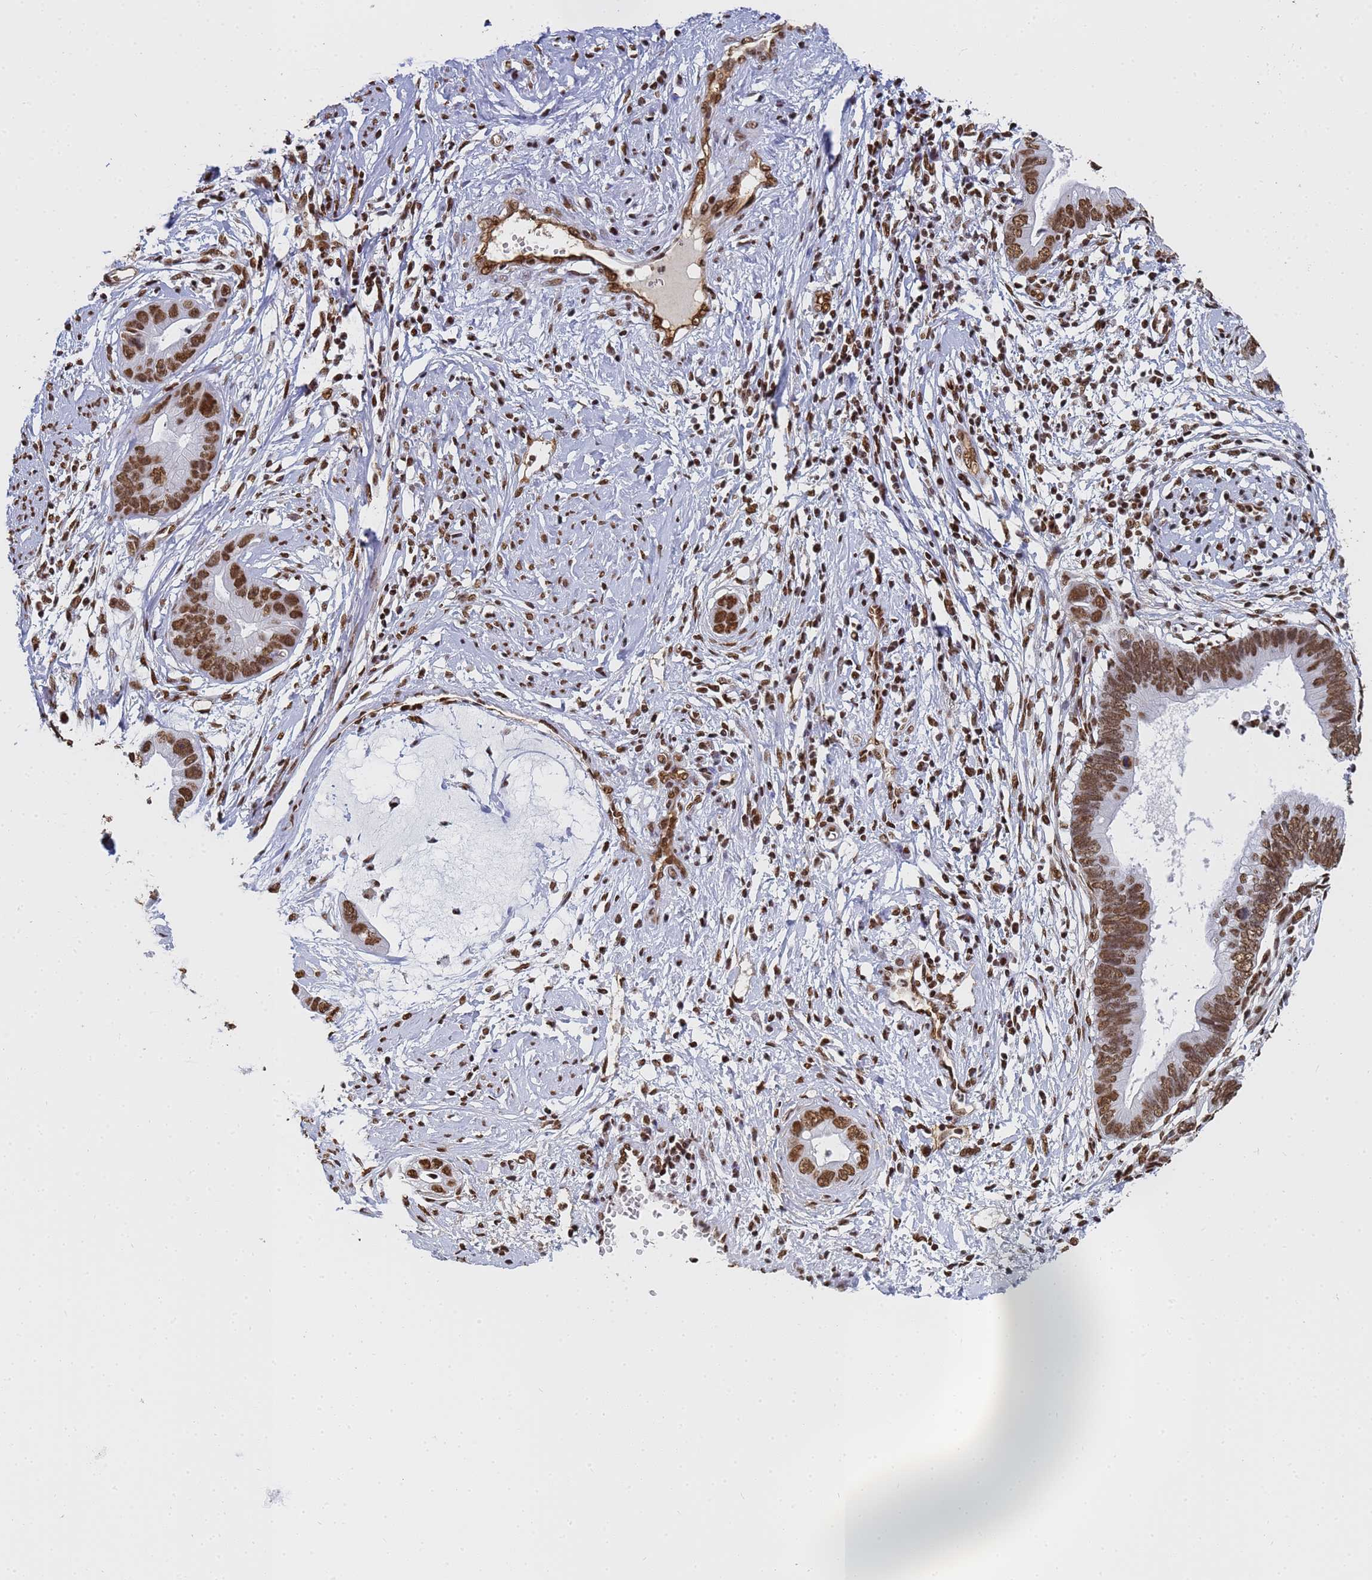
{"staining": {"intensity": "strong", "quantity": ">75%", "location": "nuclear"}, "tissue": "cervical cancer", "cell_type": "Tumor cells", "image_type": "cancer", "snomed": [{"axis": "morphology", "description": "Adenocarcinoma, NOS"}, {"axis": "topography", "description": "Cervix"}], "caption": "DAB (3,3'-diaminobenzidine) immunohistochemical staining of human cervical cancer shows strong nuclear protein expression in approximately >75% of tumor cells.", "gene": "RAVER2", "patient": {"sex": "female", "age": 44}}